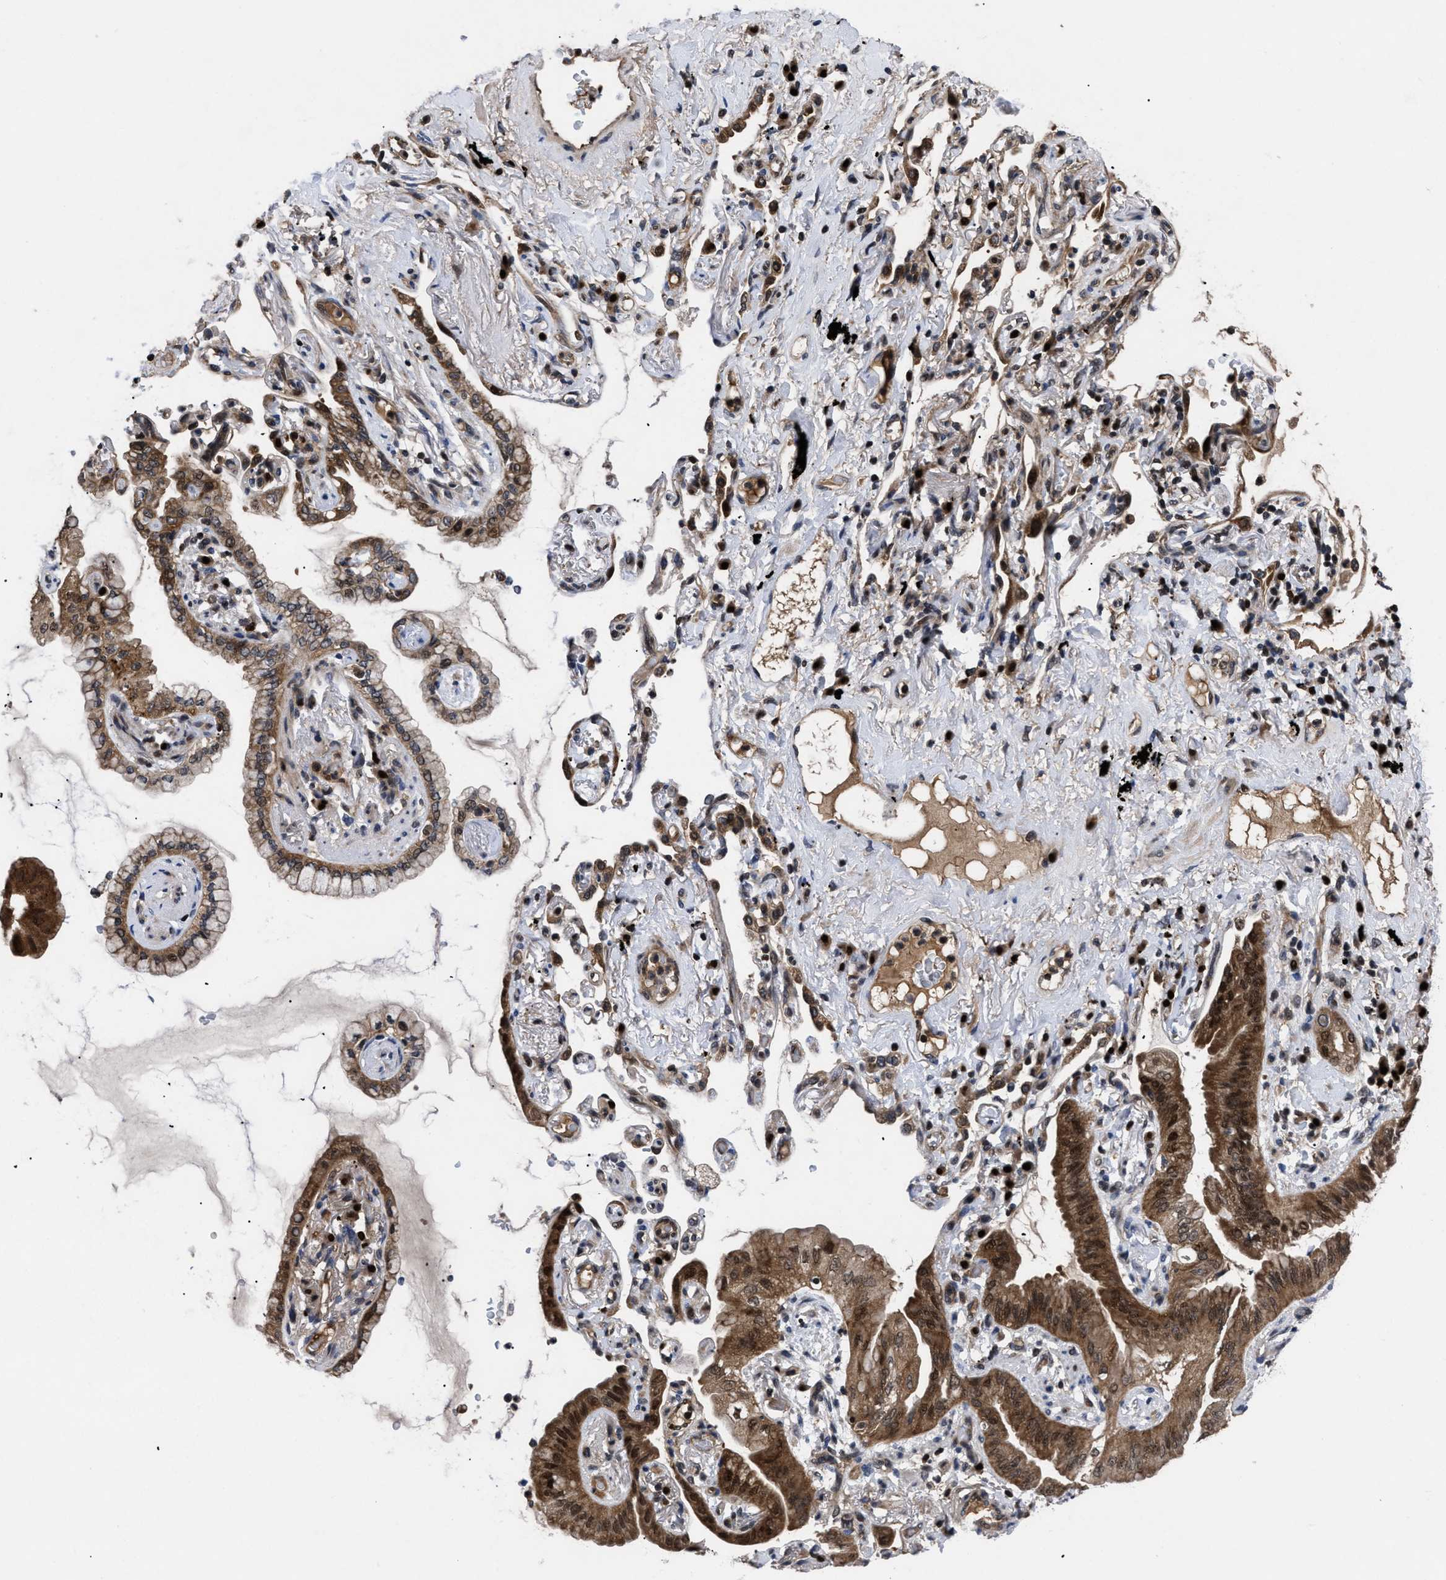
{"staining": {"intensity": "moderate", "quantity": ">75%", "location": "cytoplasmic/membranous,nuclear"}, "tissue": "lung cancer", "cell_type": "Tumor cells", "image_type": "cancer", "snomed": [{"axis": "morphology", "description": "Normal tissue, NOS"}, {"axis": "morphology", "description": "Adenocarcinoma, NOS"}, {"axis": "topography", "description": "Bronchus"}, {"axis": "topography", "description": "Lung"}], "caption": "DAB immunohistochemical staining of lung adenocarcinoma exhibits moderate cytoplasmic/membranous and nuclear protein expression in about >75% of tumor cells.", "gene": "FAM200A", "patient": {"sex": "female", "age": 70}}